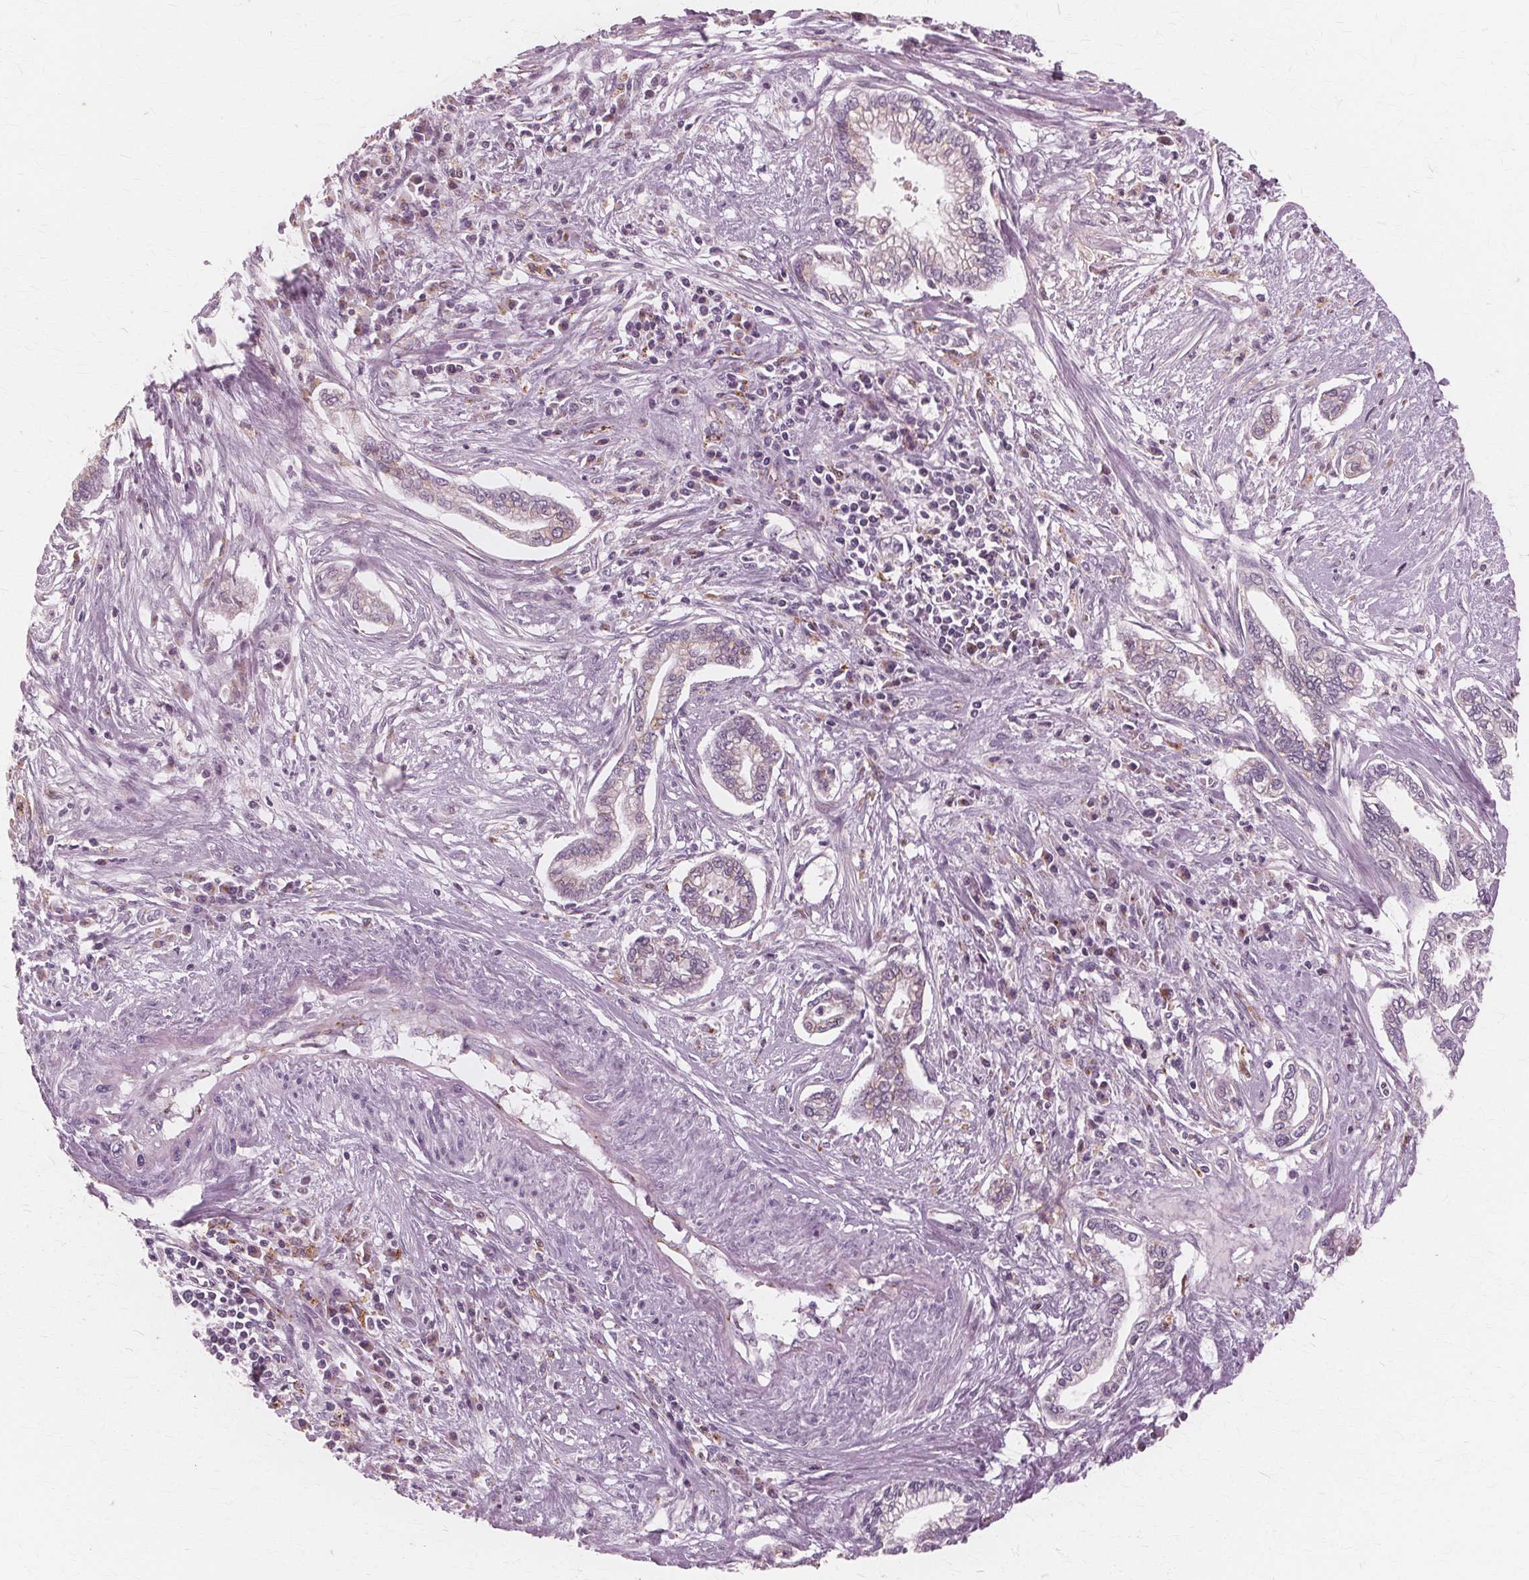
{"staining": {"intensity": "weak", "quantity": "<25%", "location": "cytoplasmic/membranous"}, "tissue": "cervical cancer", "cell_type": "Tumor cells", "image_type": "cancer", "snomed": [{"axis": "morphology", "description": "Adenocarcinoma, NOS"}, {"axis": "topography", "description": "Cervix"}], "caption": "DAB immunohistochemical staining of human cervical cancer demonstrates no significant expression in tumor cells. (DAB immunohistochemistry visualized using brightfield microscopy, high magnification).", "gene": "DNASE2", "patient": {"sex": "female", "age": 62}}